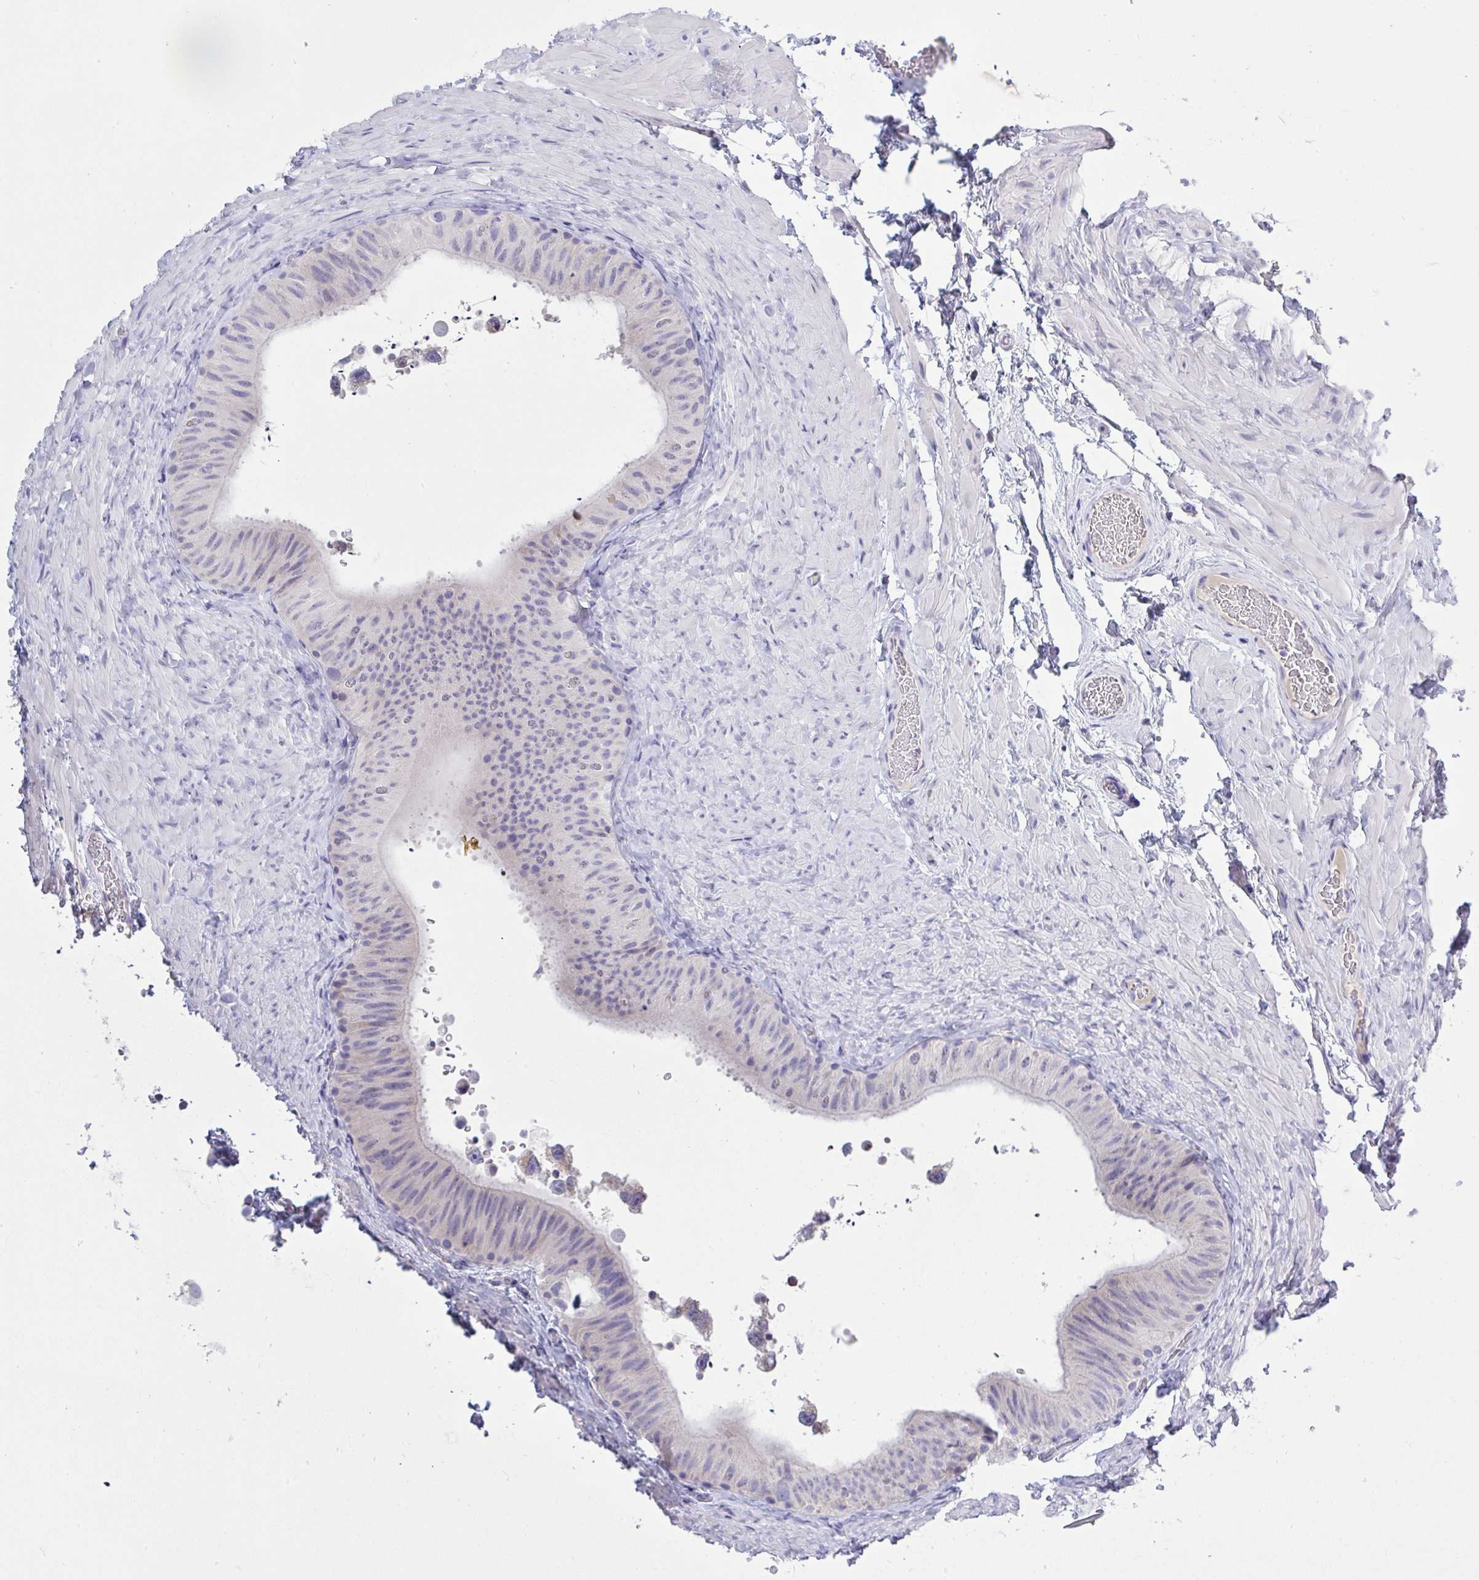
{"staining": {"intensity": "negative", "quantity": "none", "location": "none"}, "tissue": "epididymis", "cell_type": "Glandular cells", "image_type": "normal", "snomed": [{"axis": "morphology", "description": "Normal tissue, NOS"}, {"axis": "topography", "description": "Epididymis, spermatic cord, NOS"}, {"axis": "topography", "description": "Epididymis"}], "caption": "Immunohistochemical staining of benign epididymis displays no significant positivity in glandular cells.", "gene": "LRRC58", "patient": {"sex": "male", "age": 31}}